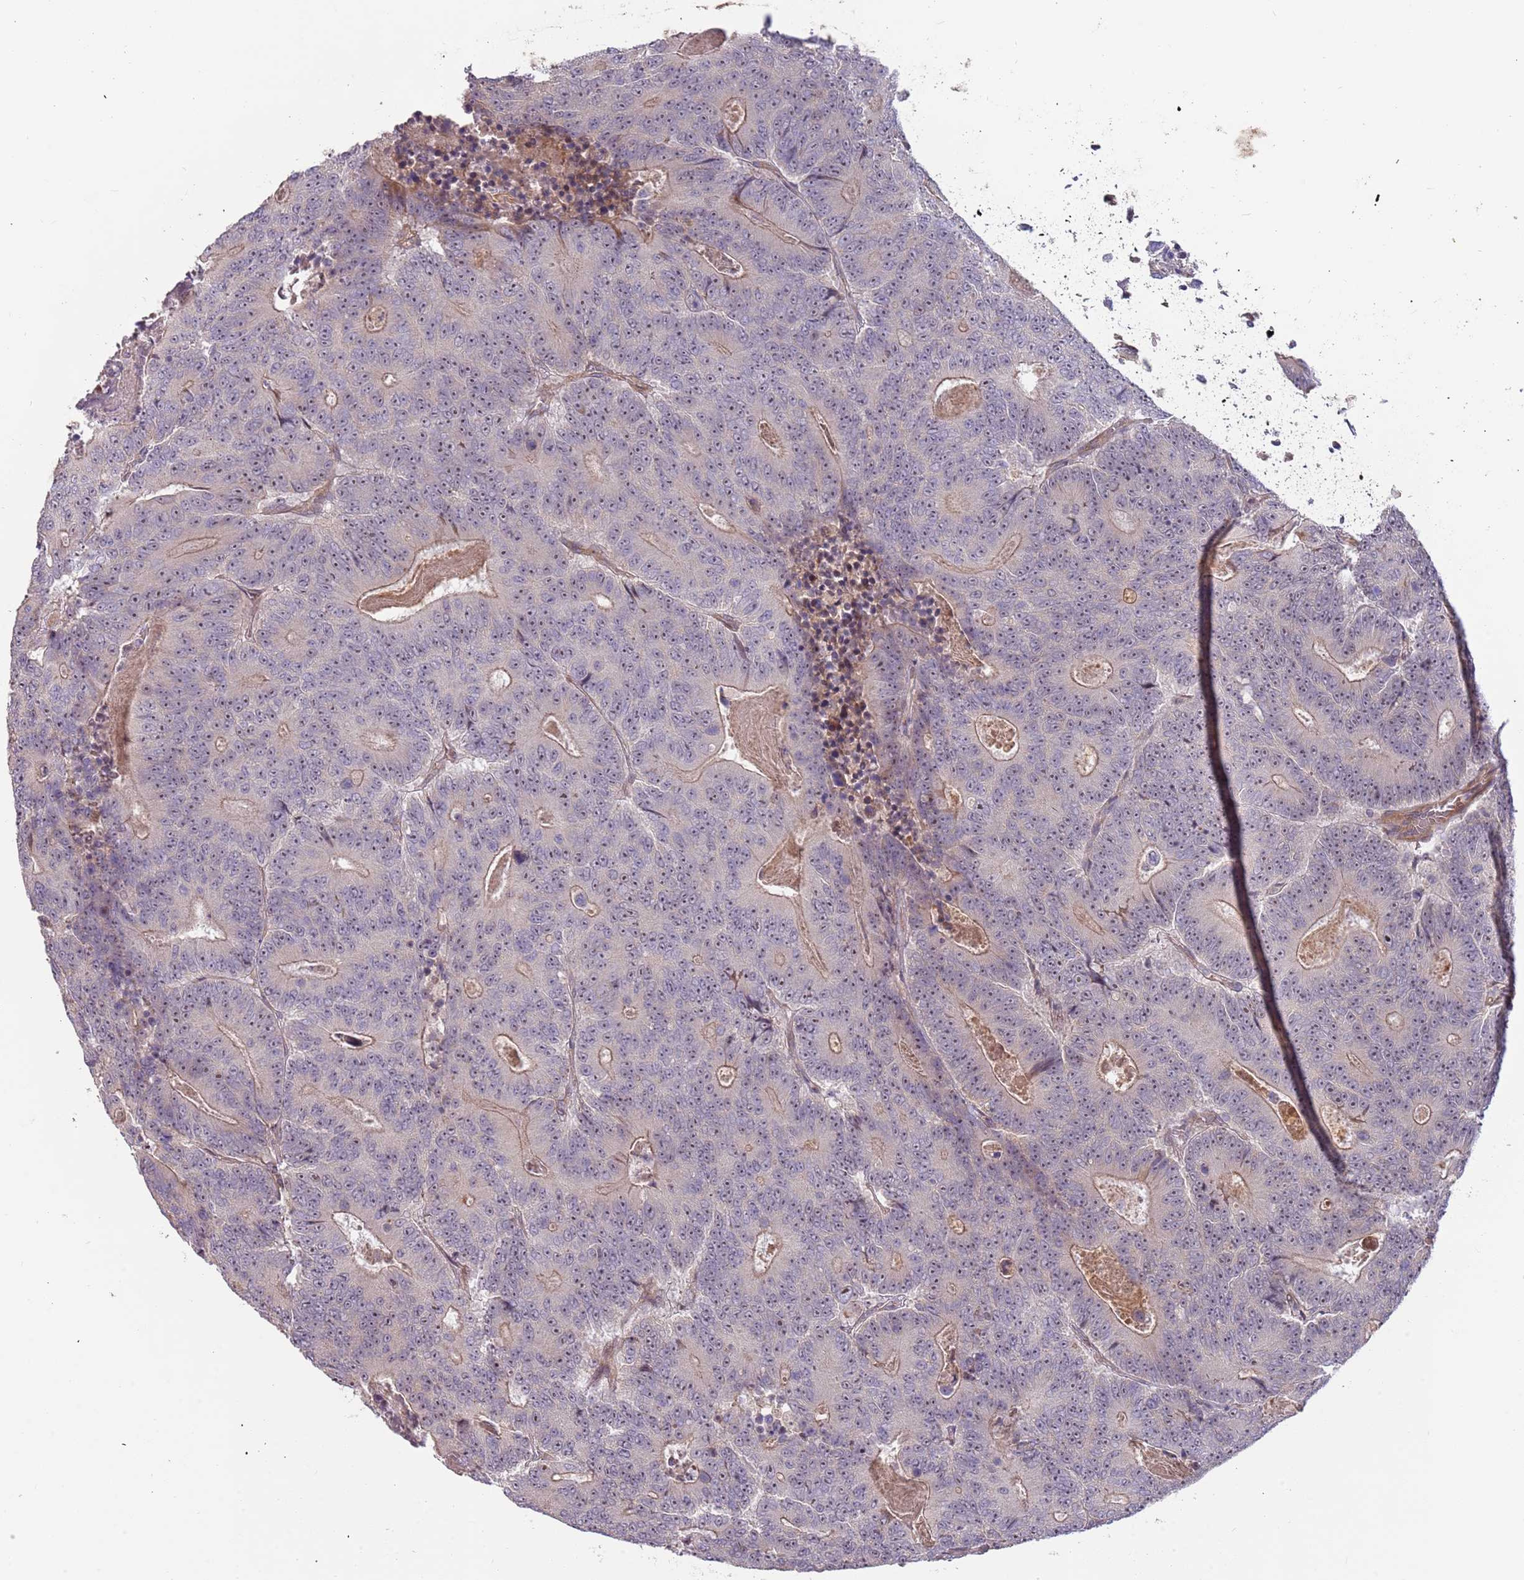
{"staining": {"intensity": "weak", "quantity": ">75%", "location": "cytoplasmic/membranous,nuclear"}, "tissue": "colorectal cancer", "cell_type": "Tumor cells", "image_type": "cancer", "snomed": [{"axis": "morphology", "description": "Adenocarcinoma, NOS"}, {"axis": "topography", "description": "Colon"}], "caption": "Protein analysis of colorectal cancer tissue shows weak cytoplasmic/membranous and nuclear expression in approximately >75% of tumor cells. The protein of interest is shown in brown color, while the nuclei are stained blue.", "gene": "TRAPPC6B", "patient": {"sex": "male", "age": 83}}